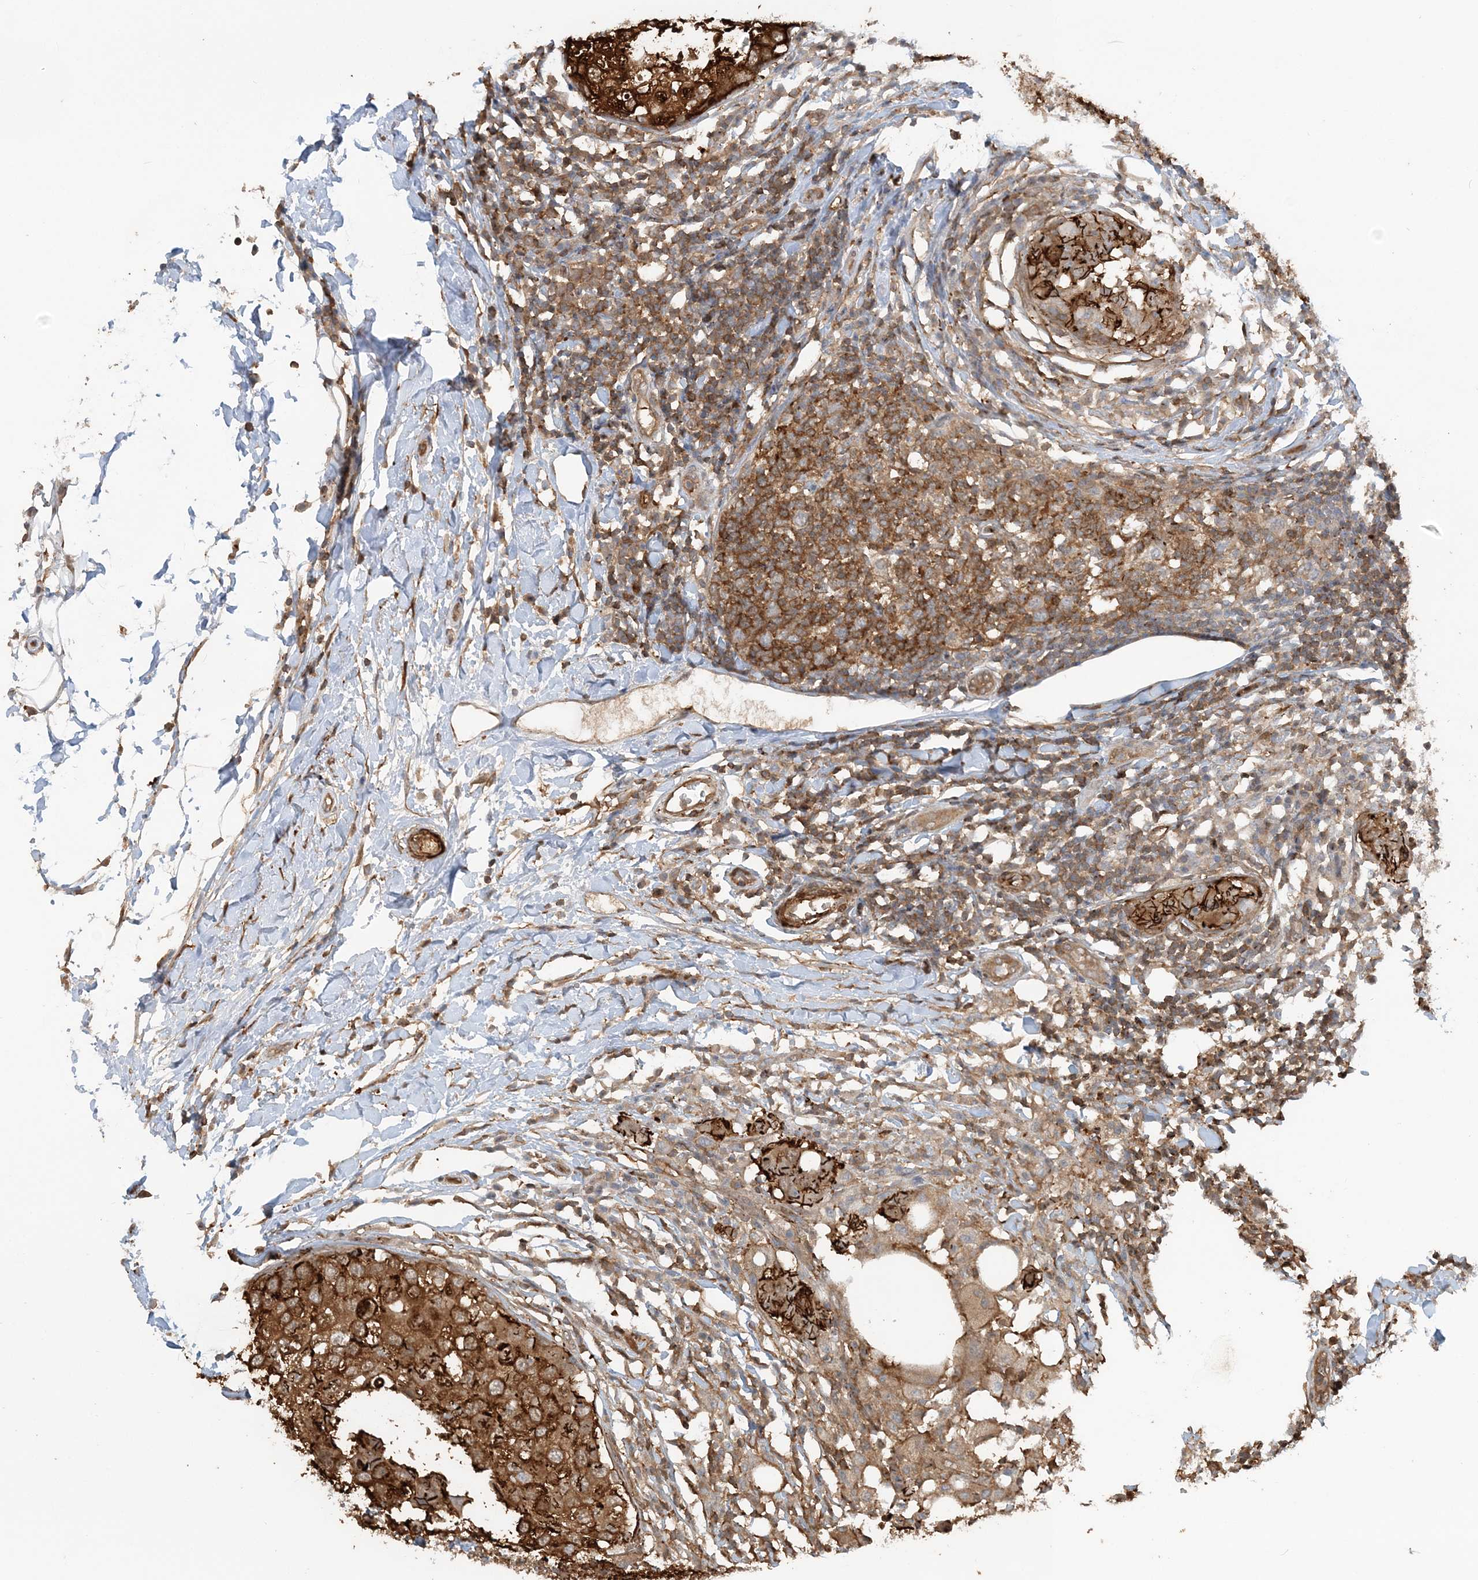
{"staining": {"intensity": "strong", "quantity": ">75%", "location": "cytoplasmic/membranous"}, "tissue": "breast cancer", "cell_type": "Tumor cells", "image_type": "cancer", "snomed": [{"axis": "morphology", "description": "Duct carcinoma"}, {"axis": "topography", "description": "Breast"}], "caption": "Protein expression analysis of breast cancer (infiltrating ductal carcinoma) shows strong cytoplasmic/membranous staining in approximately >75% of tumor cells.", "gene": "DSTN", "patient": {"sex": "female", "age": 27}}